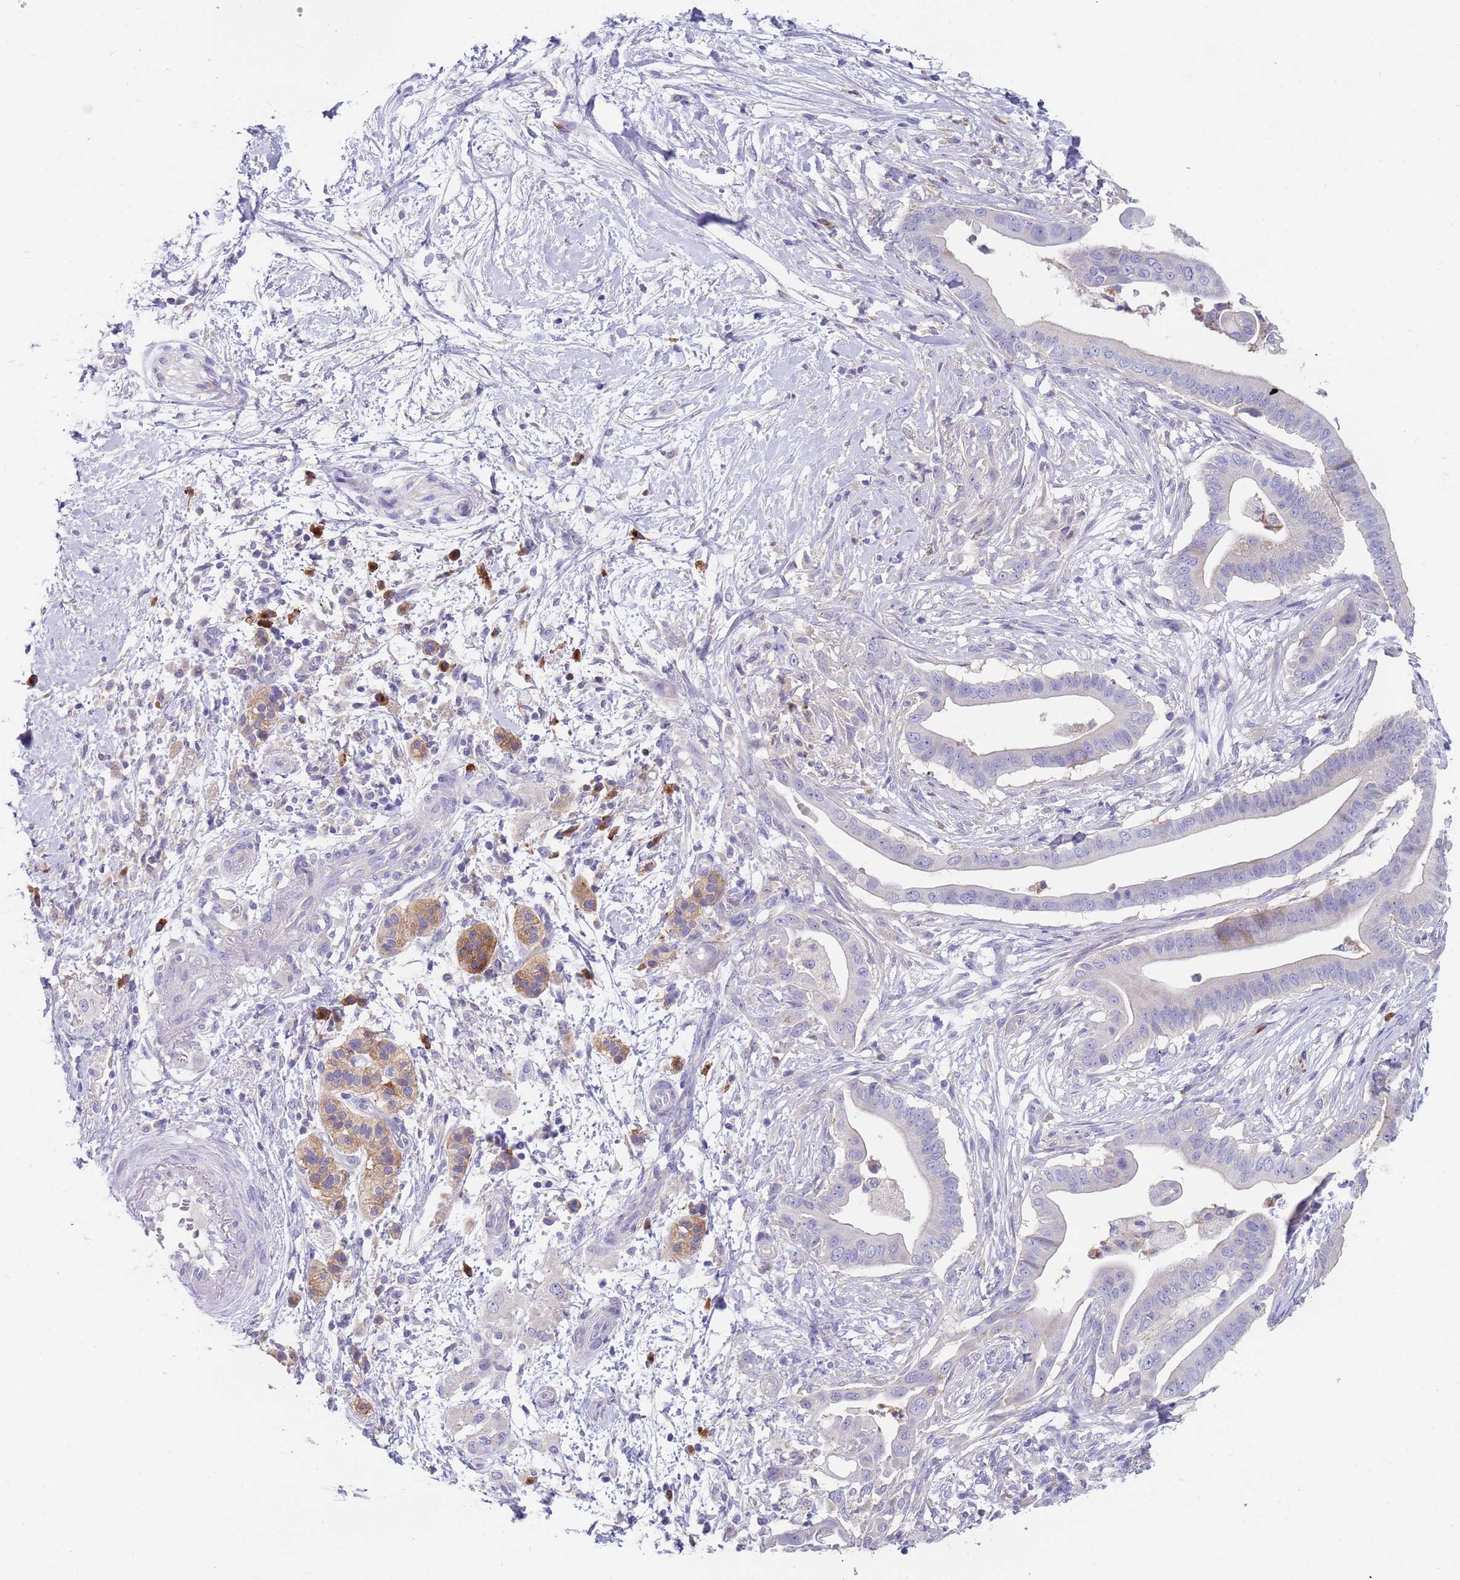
{"staining": {"intensity": "negative", "quantity": "none", "location": "none"}, "tissue": "pancreatic cancer", "cell_type": "Tumor cells", "image_type": "cancer", "snomed": [{"axis": "morphology", "description": "Adenocarcinoma, NOS"}, {"axis": "topography", "description": "Pancreas"}], "caption": "This is an immunohistochemistry (IHC) image of human pancreatic cancer (adenocarcinoma). There is no staining in tumor cells.", "gene": "TYW1", "patient": {"sex": "male", "age": 68}}